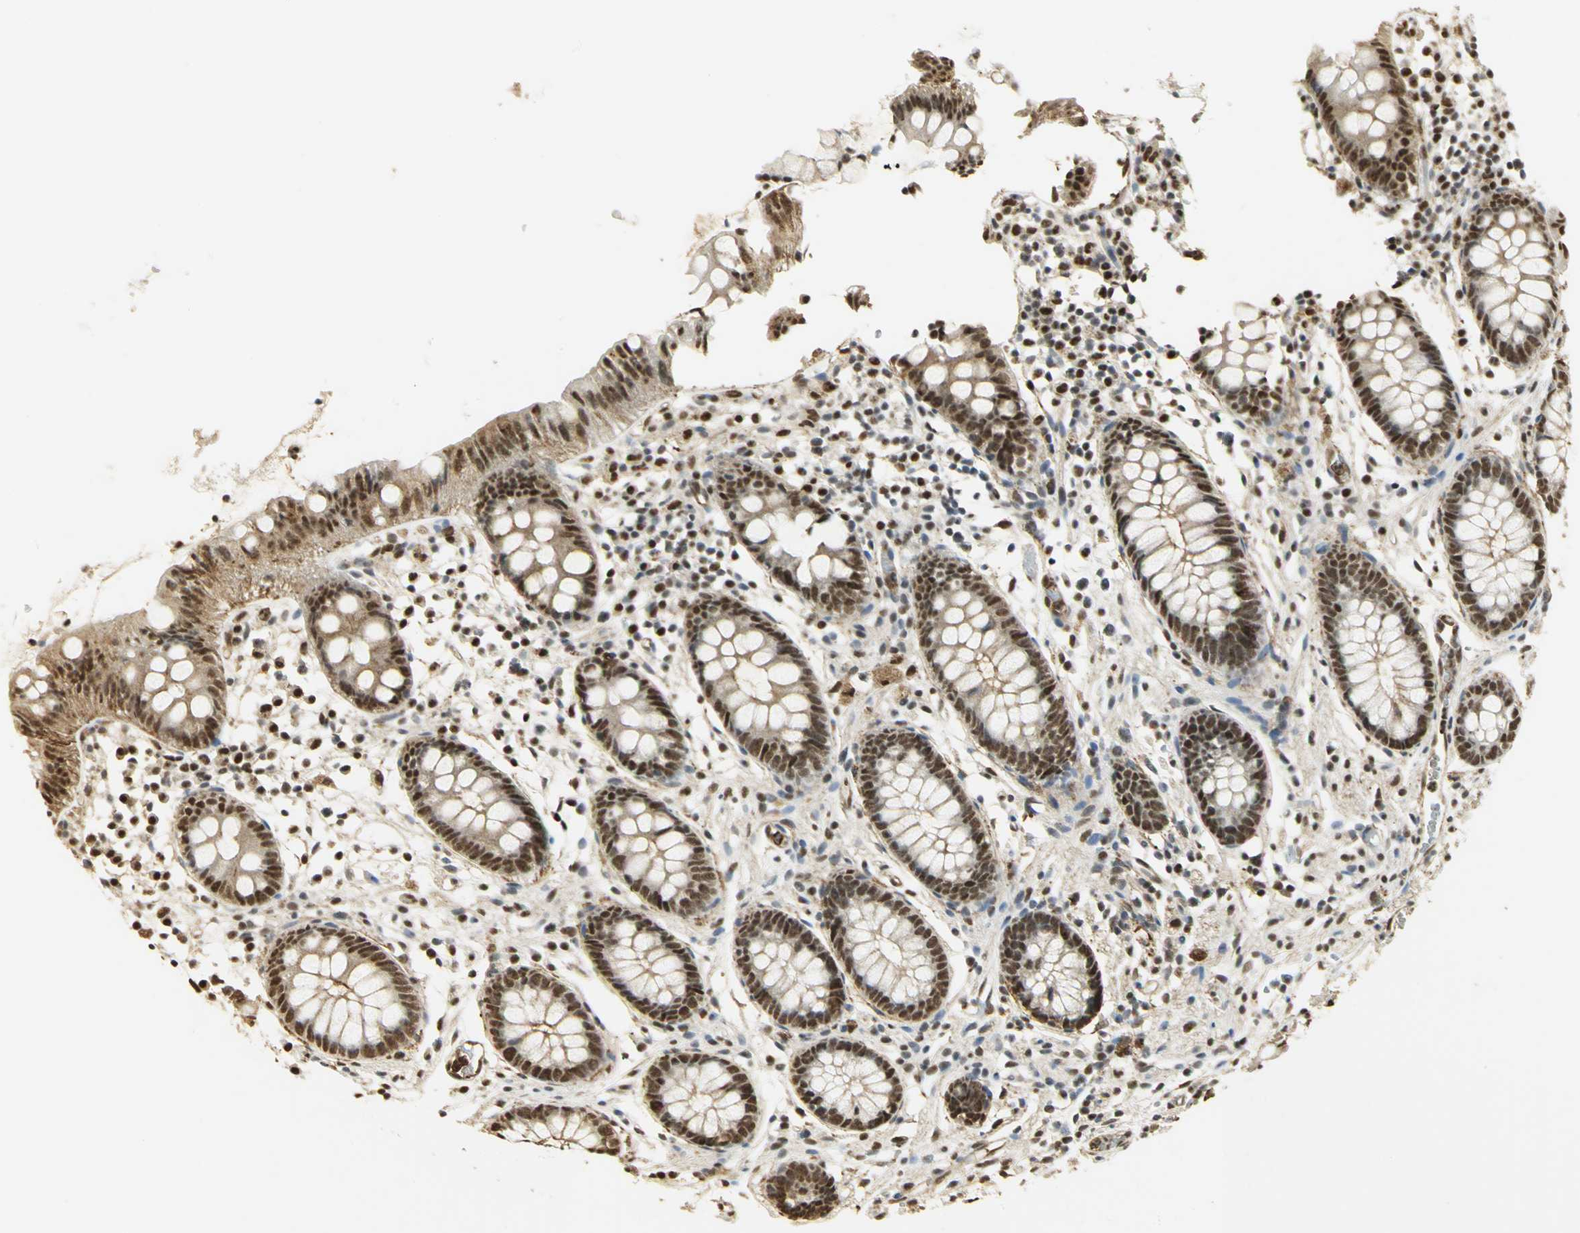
{"staining": {"intensity": "strong", "quantity": ">75%", "location": "nuclear"}, "tissue": "appendix", "cell_type": "Glandular cells", "image_type": "normal", "snomed": [{"axis": "morphology", "description": "Normal tissue, NOS"}, {"axis": "topography", "description": "Appendix"}], "caption": "Appendix stained with DAB immunohistochemistry displays high levels of strong nuclear staining in approximately >75% of glandular cells.", "gene": "SET", "patient": {"sex": "male", "age": 38}}